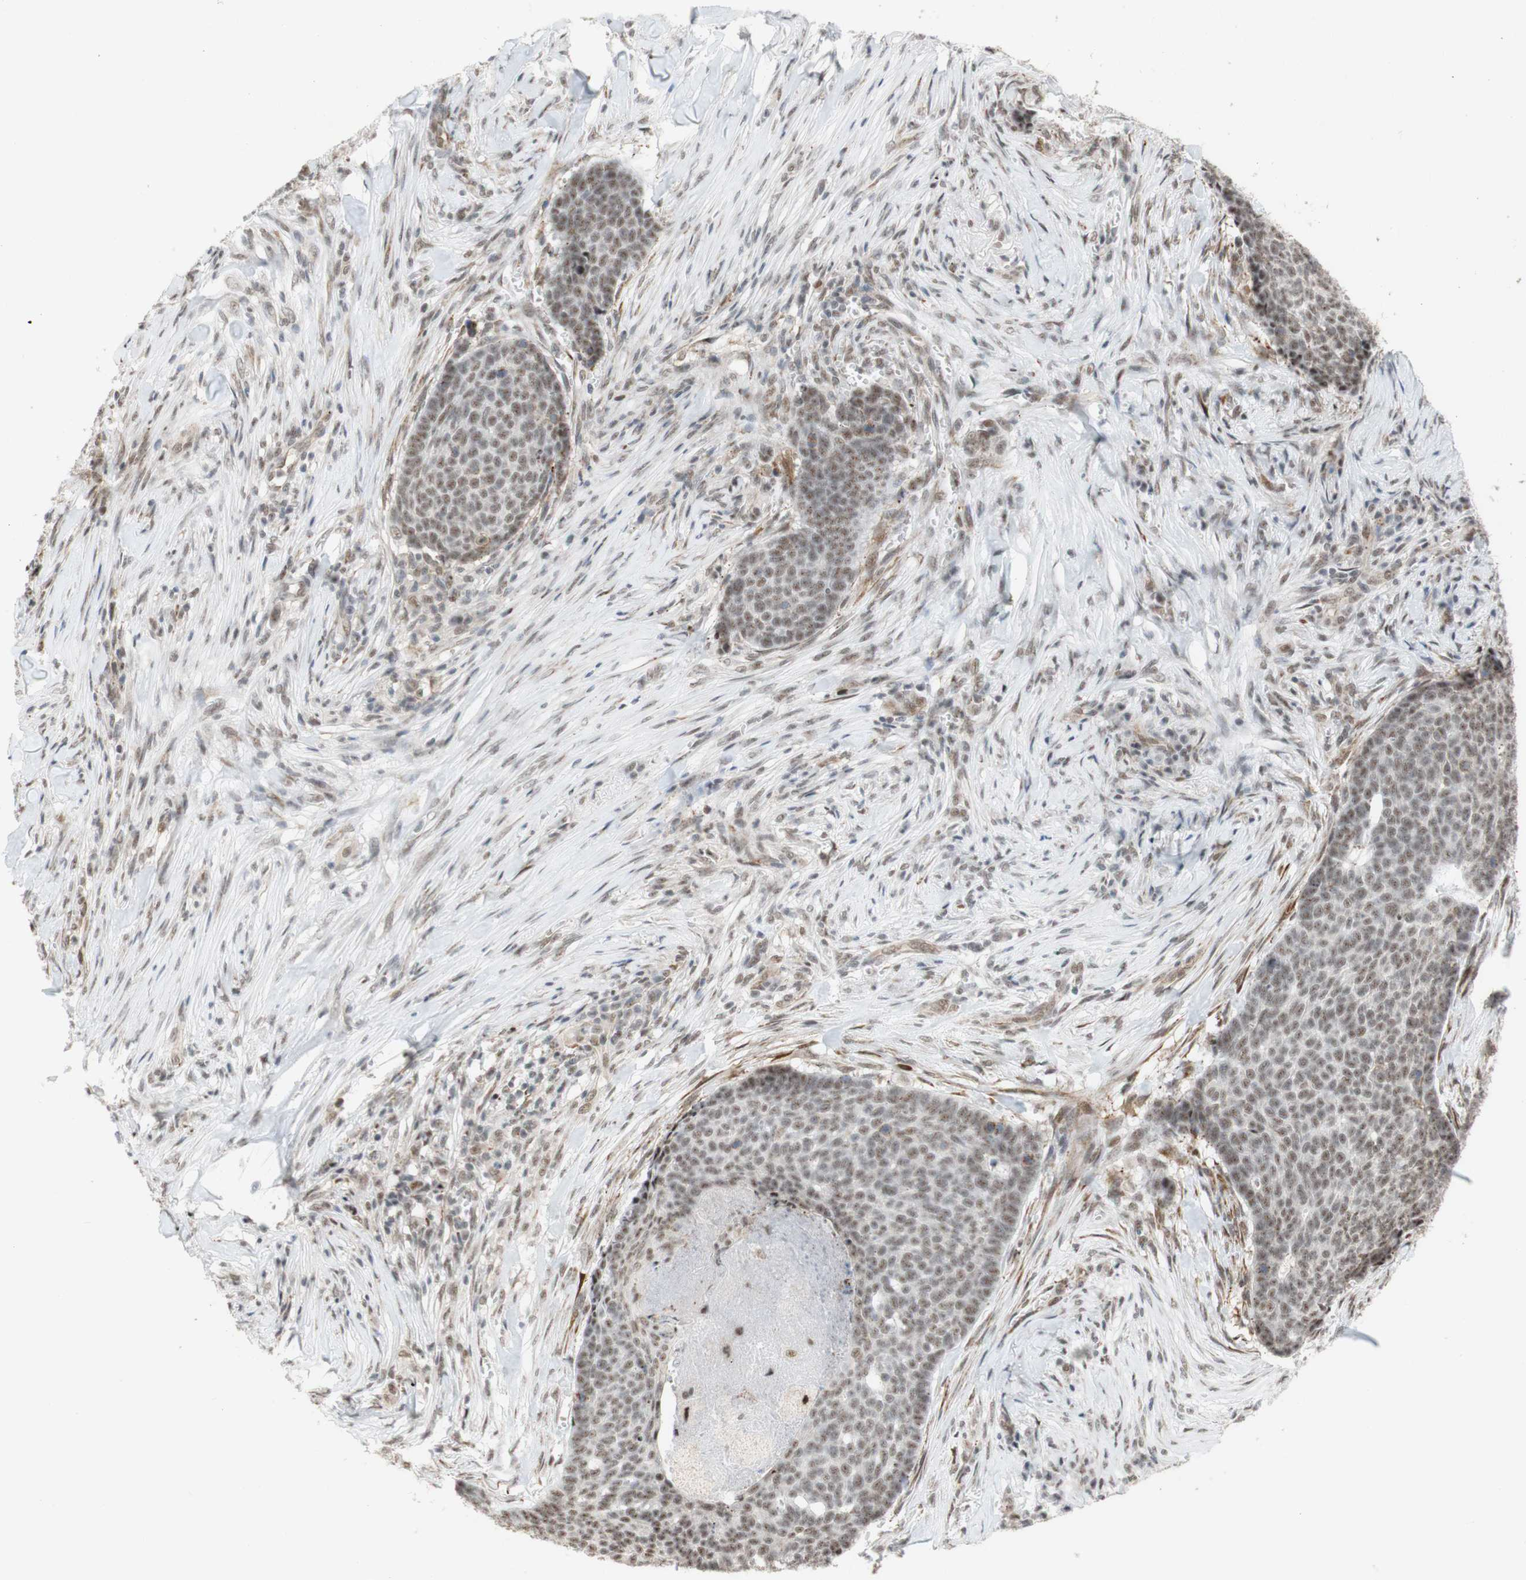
{"staining": {"intensity": "negative", "quantity": "none", "location": "none"}, "tissue": "skin cancer", "cell_type": "Tumor cells", "image_type": "cancer", "snomed": [{"axis": "morphology", "description": "Basal cell carcinoma"}, {"axis": "topography", "description": "Skin"}], "caption": "A histopathology image of basal cell carcinoma (skin) stained for a protein demonstrates no brown staining in tumor cells.", "gene": "SAP18", "patient": {"sex": "male", "age": 84}}